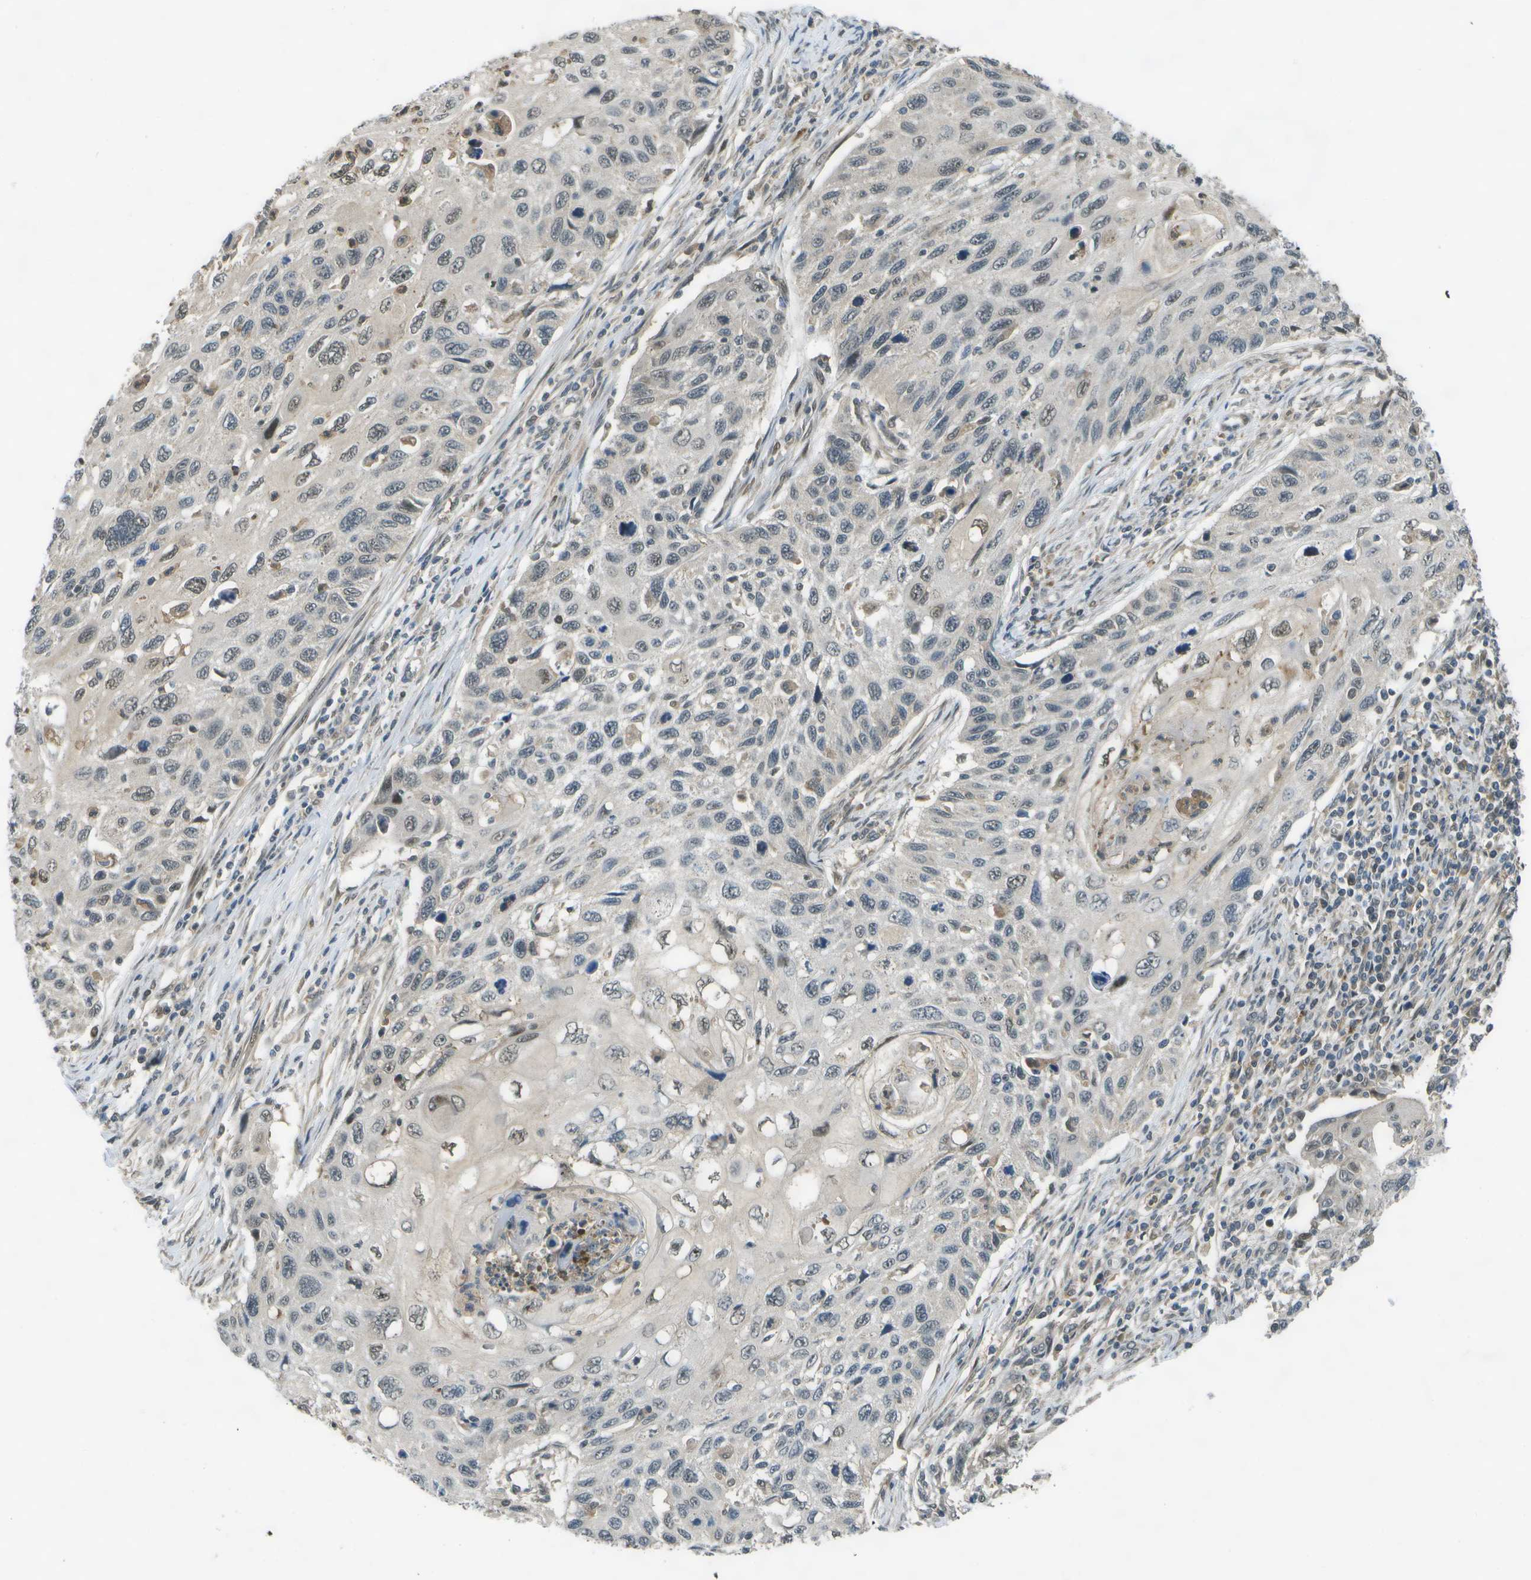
{"staining": {"intensity": "weak", "quantity": "<25%", "location": "nuclear"}, "tissue": "cervical cancer", "cell_type": "Tumor cells", "image_type": "cancer", "snomed": [{"axis": "morphology", "description": "Squamous cell carcinoma, NOS"}, {"axis": "topography", "description": "Cervix"}], "caption": "Histopathology image shows no protein positivity in tumor cells of cervical cancer tissue. (Stains: DAB immunohistochemistry with hematoxylin counter stain, Microscopy: brightfield microscopy at high magnification).", "gene": "GANC", "patient": {"sex": "female", "age": 70}}